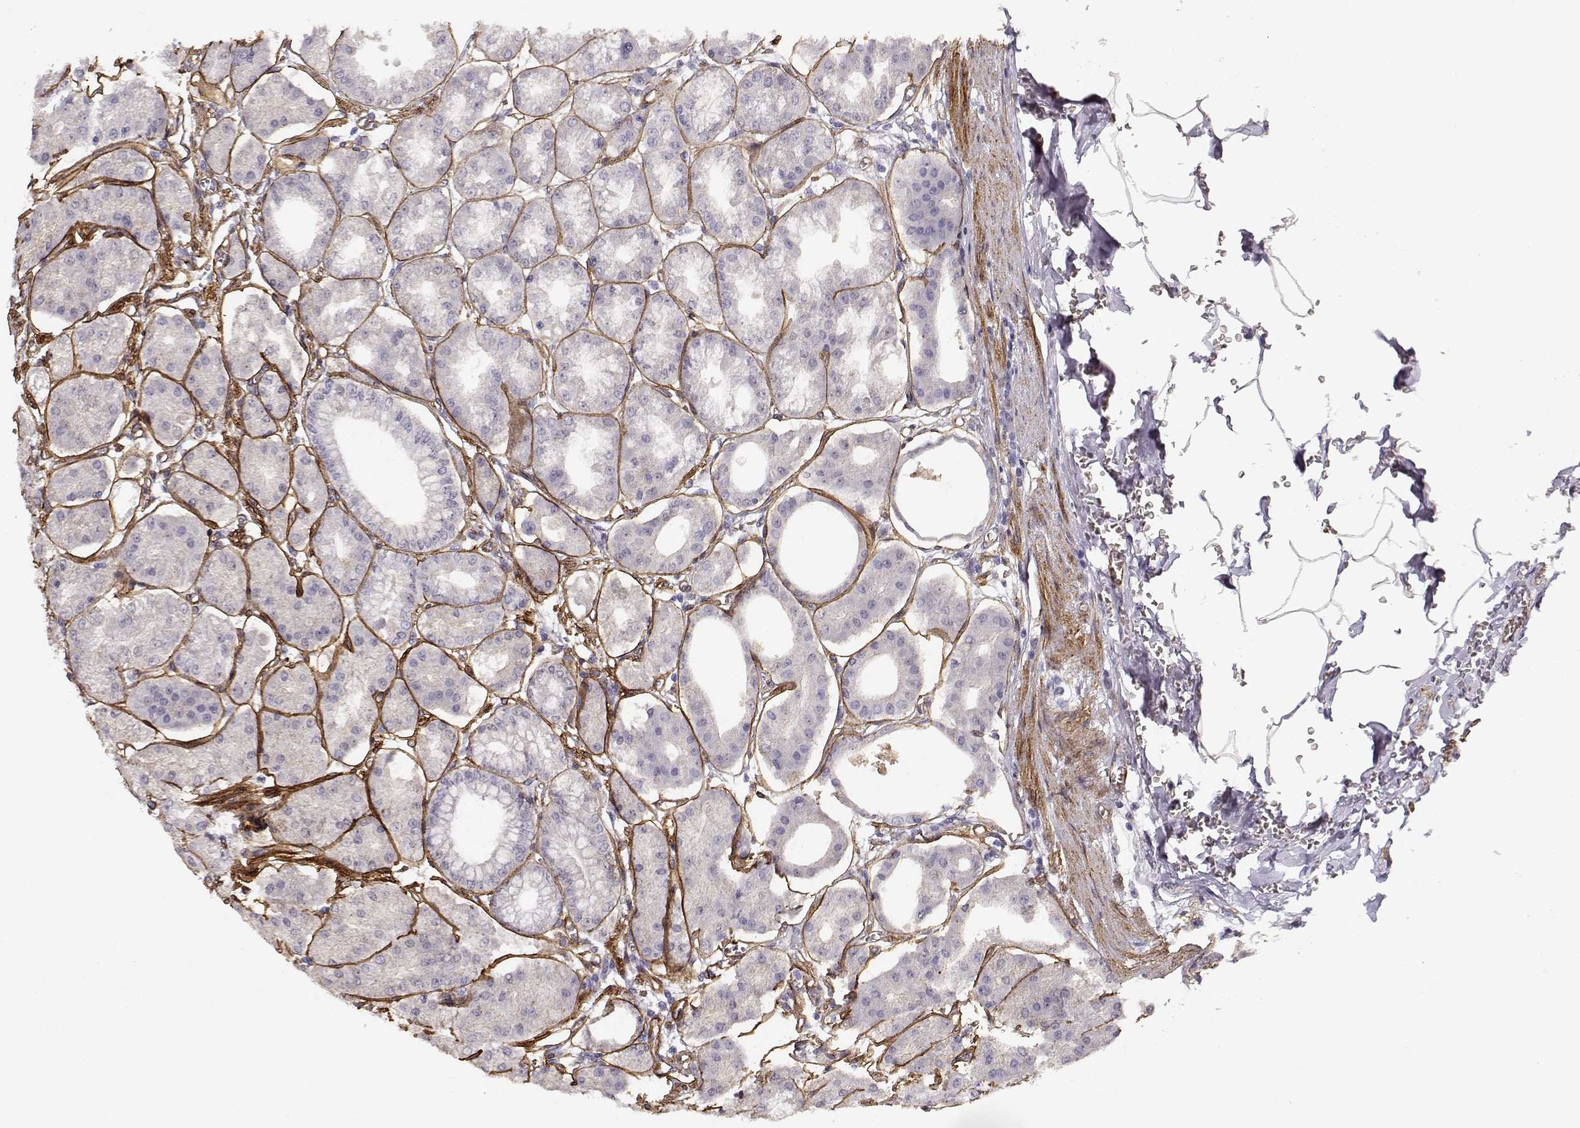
{"staining": {"intensity": "negative", "quantity": "none", "location": "none"}, "tissue": "stomach", "cell_type": "Glandular cells", "image_type": "normal", "snomed": [{"axis": "morphology", "description": "Normal tissue, NOS"}, {"axis": "topography", "description": "Stomach, lower"}], "caption": "Human stomach stained for a protein using IHC exhibits no positivity in glandular cells.", "gene": "LAMC1", "patient": {"sex": "male", "age": 71}}